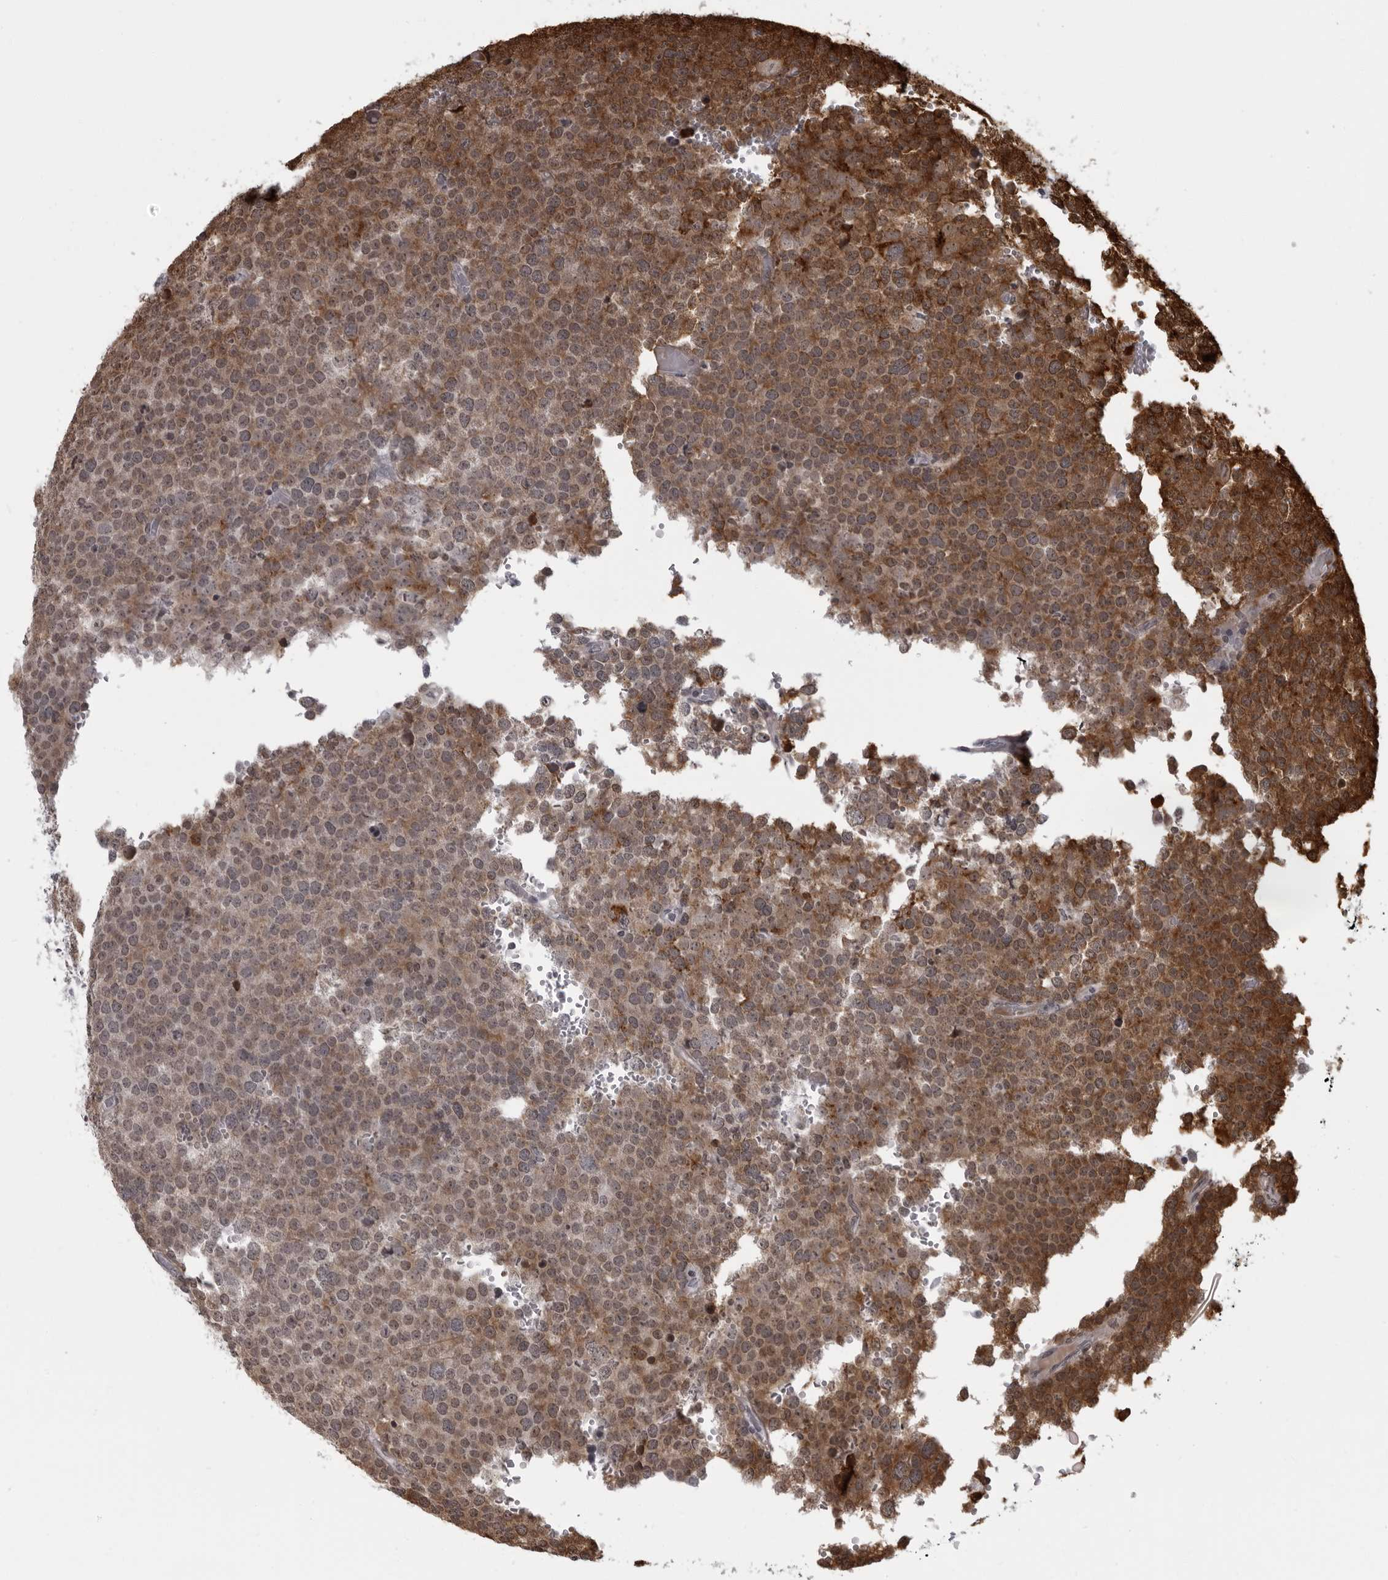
{"staining": {"intensity": "moderate", "quantity": ">75%", "location": "cytoplasmic/membranous"}, "tissue": "testis cancer", "cell_type": "Tumor cells", "image_type": "cancer", "snomed": [{"axis": "morphology", "description": "Seminoma, NOS"}, {"axis": "topography", "description": "Testis"}], "caption": "DAB (3,3'-diaminobenzidine) immunohistochemical staining of testis cancer demonstrates moderate cytoplasmic/membranous protein expression in approximately >75% of tumor cells. Using DAB (brown) and hematoxylin (blue) stains, captured at high magnification using brightfield microscopy.", "gene": "RTCA", "patient": {"sex": "male", "age": 71}}